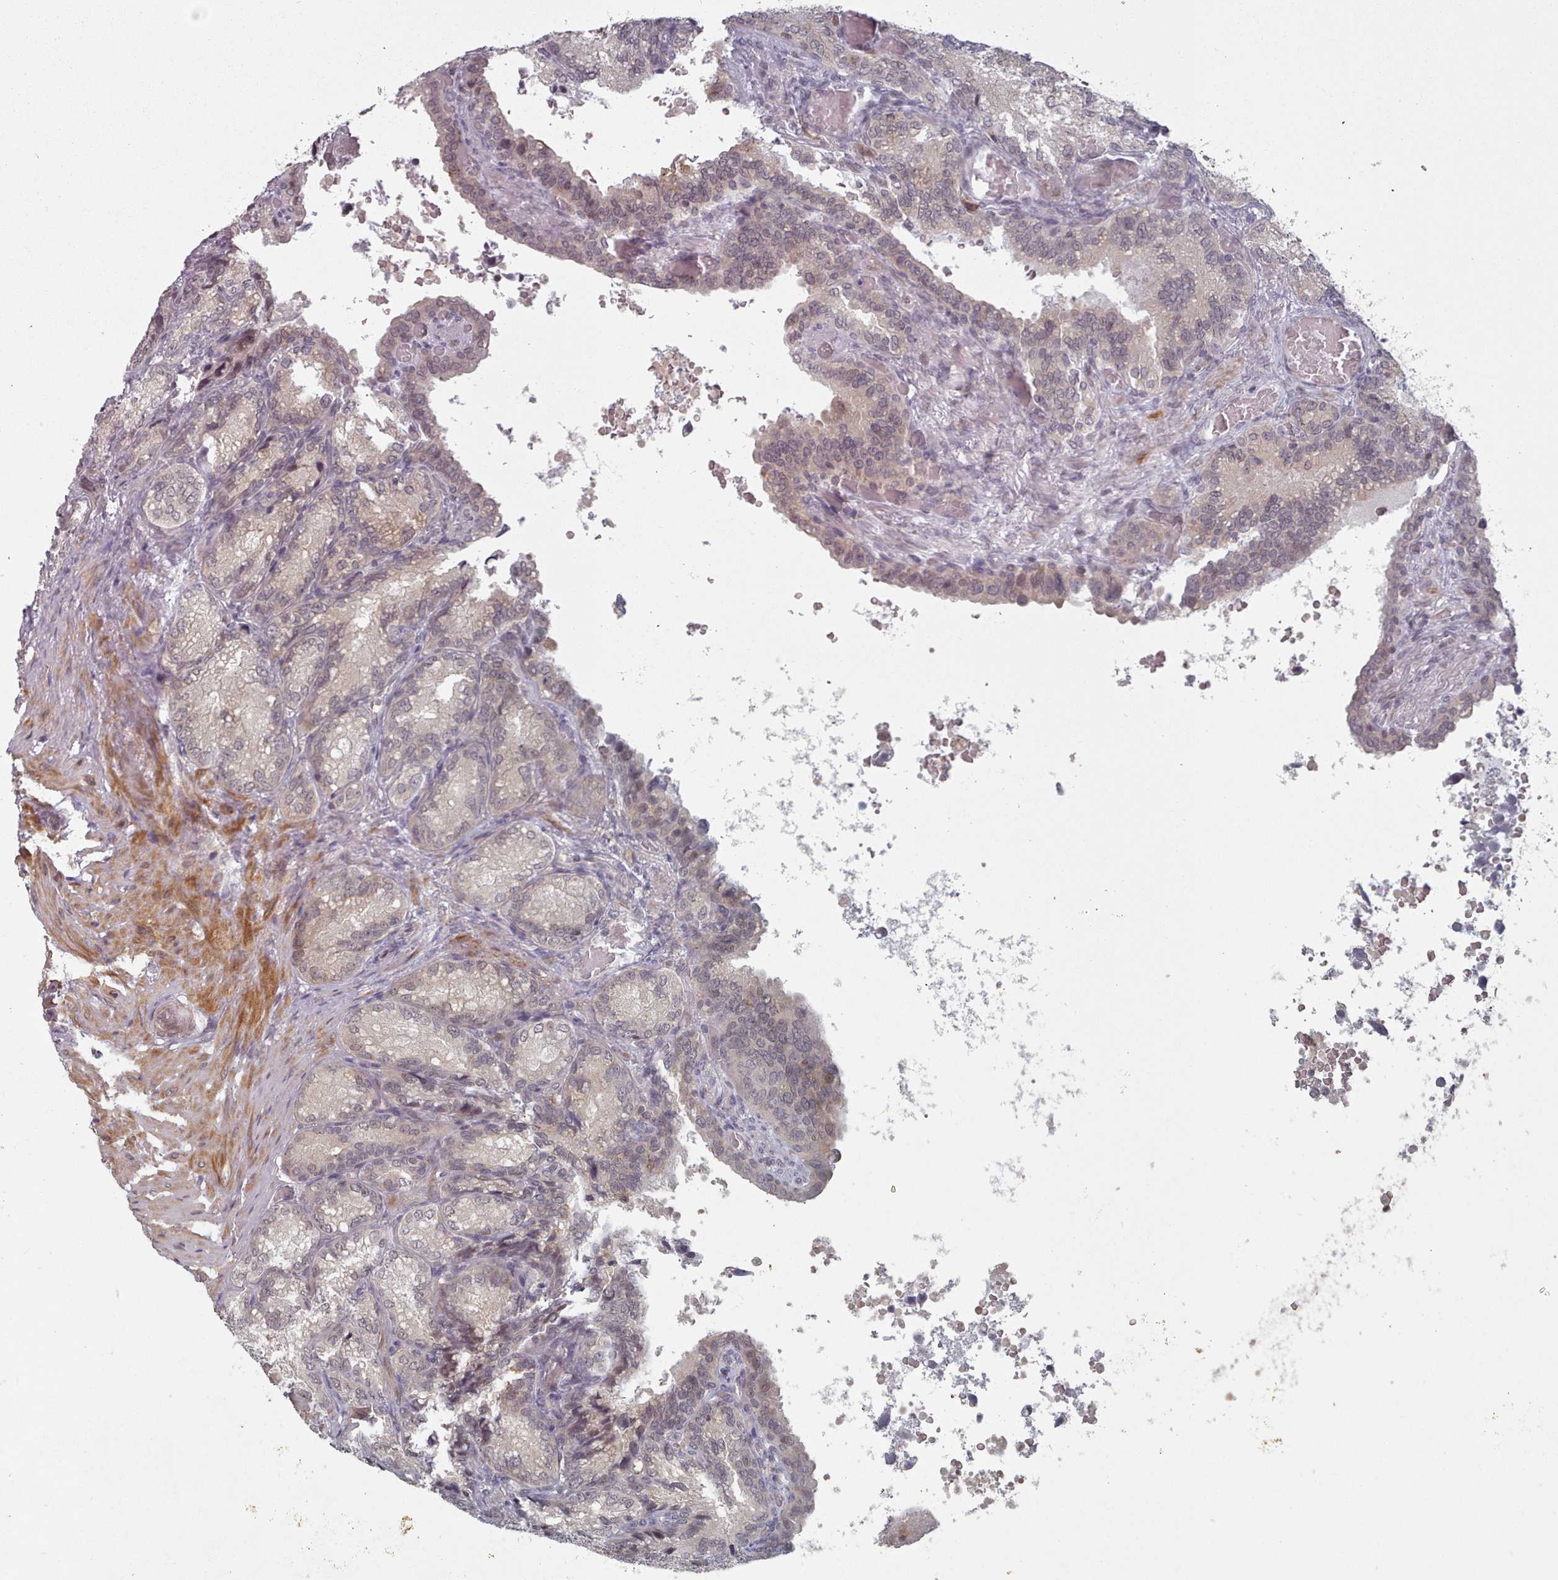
{"staining": {"intensity": "negative", "quantity": "none", "location": "none"}, "tissue": "seminal vesicle", "cell_type": "Glandular cells", "image_type": "normal", "snomed": [{"axis": "morphology", "description": "Normal tissue, NOS"}, {"axis": "topography", "description": "Seminal veicle"}], "caption": "A high-resolution image shows IHC staining of normal seminal vesicle, which reveals no significant staining in glandular cells. (Stains: DAB (3,3'-diaminobenzidine) immunohistochemistry (IHC) with hematoxylin counter stain, Microscopy: brightfield microscopy at high magnification).", "gene": "HYAL3", "patient": {"sex": "male", "age": 58}}